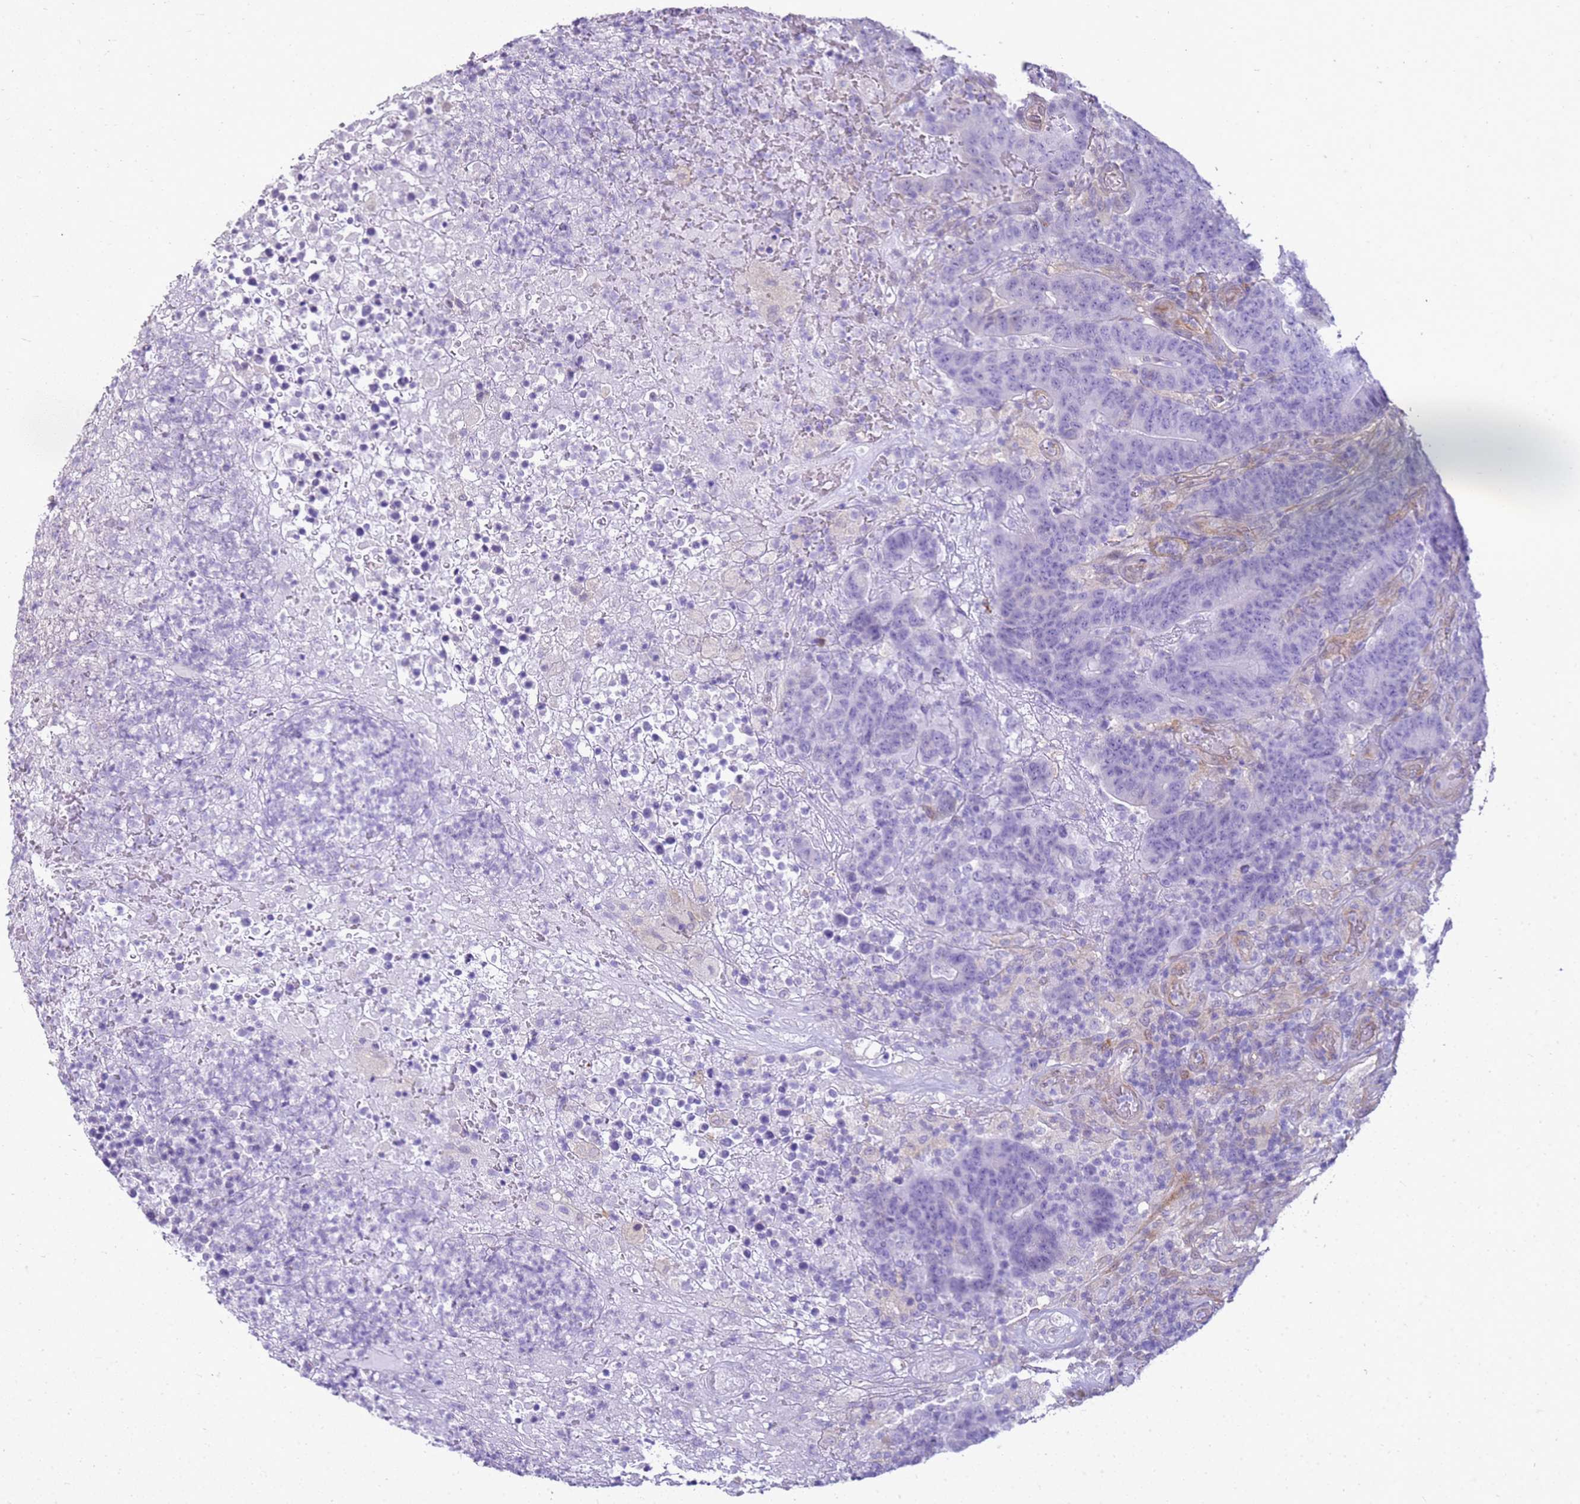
{"staining": {"intensity": "negative", "quantity": "none", "location": "none"}, "tissue": "colorectal cancer", "cell_type": "Tumor cells", "image_type": "cancer", "snomed": [{"axis": "morphology", "description": "Normal tissue, NOS"}, {"axis": "morphology", "description": "Adenocarcinoma, NOS"}, {"axis": "topography", "description": "Colon"}], "caption": "Human colorectal cancer stained for a protein using IHC displays no staining in tumor cells.", "gene": "HSPB1", "patient": {"sex": "female", "age": 75}}